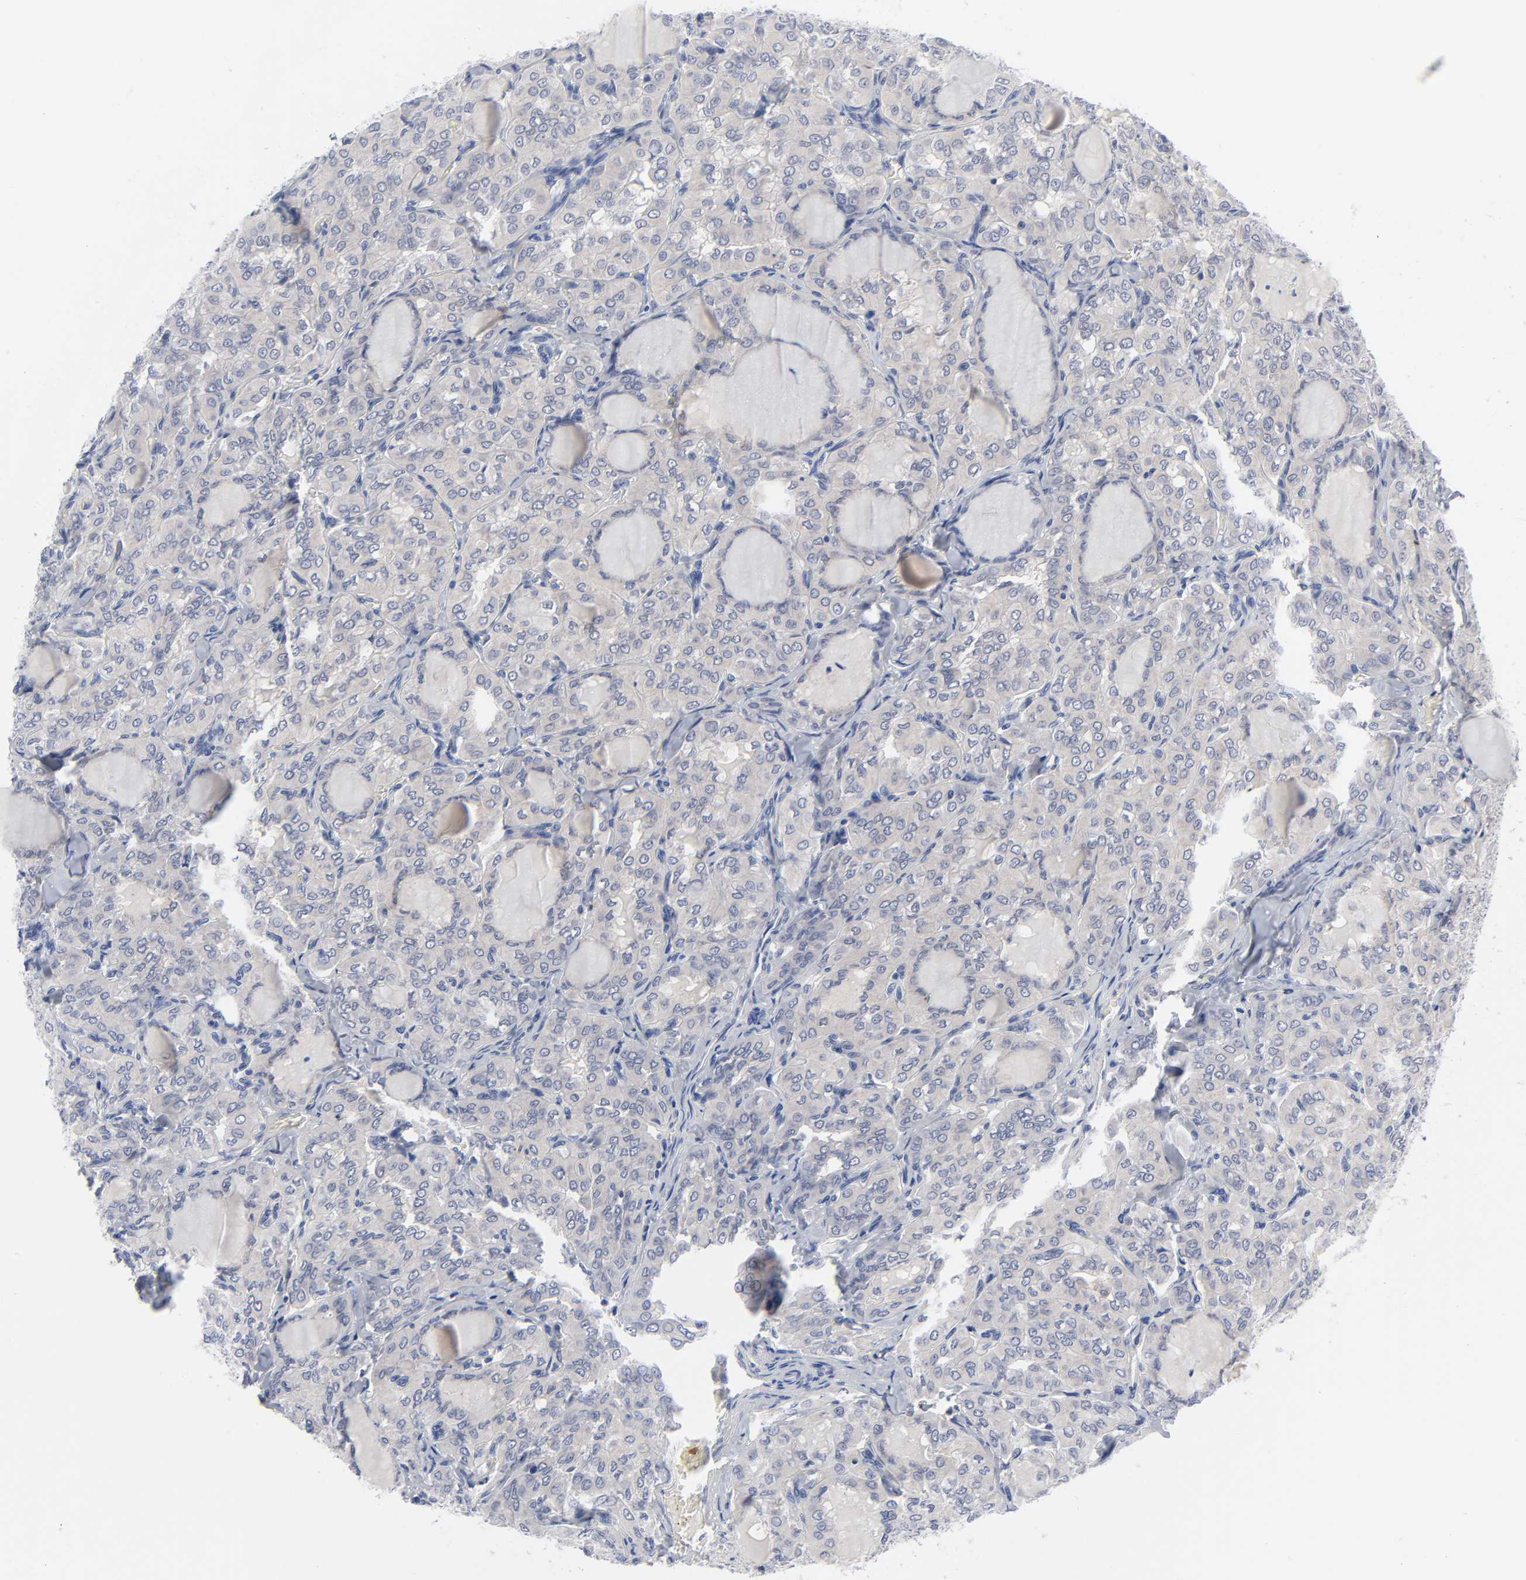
{"staining": {"intensity": "negative", "quantity": "none", "location": "none"}, "tissue": "thyroid cancer", "cell_type": "Tumor cells", "image_type": "cancer", "snomed": [{"axis": "morphology", "description": "Papillary adenocarcinoma, NOS"}, {"axis": "topography", "description": "Thyroid gland"}], "caption": "This is an immunohistochemistry histopathology image of human thyroid cancer (papillary adenocarcinoma). There is no positivity in tumor cells.", "gene": "CLEC4G", "patient": {"sex": "male", "age": 20}}